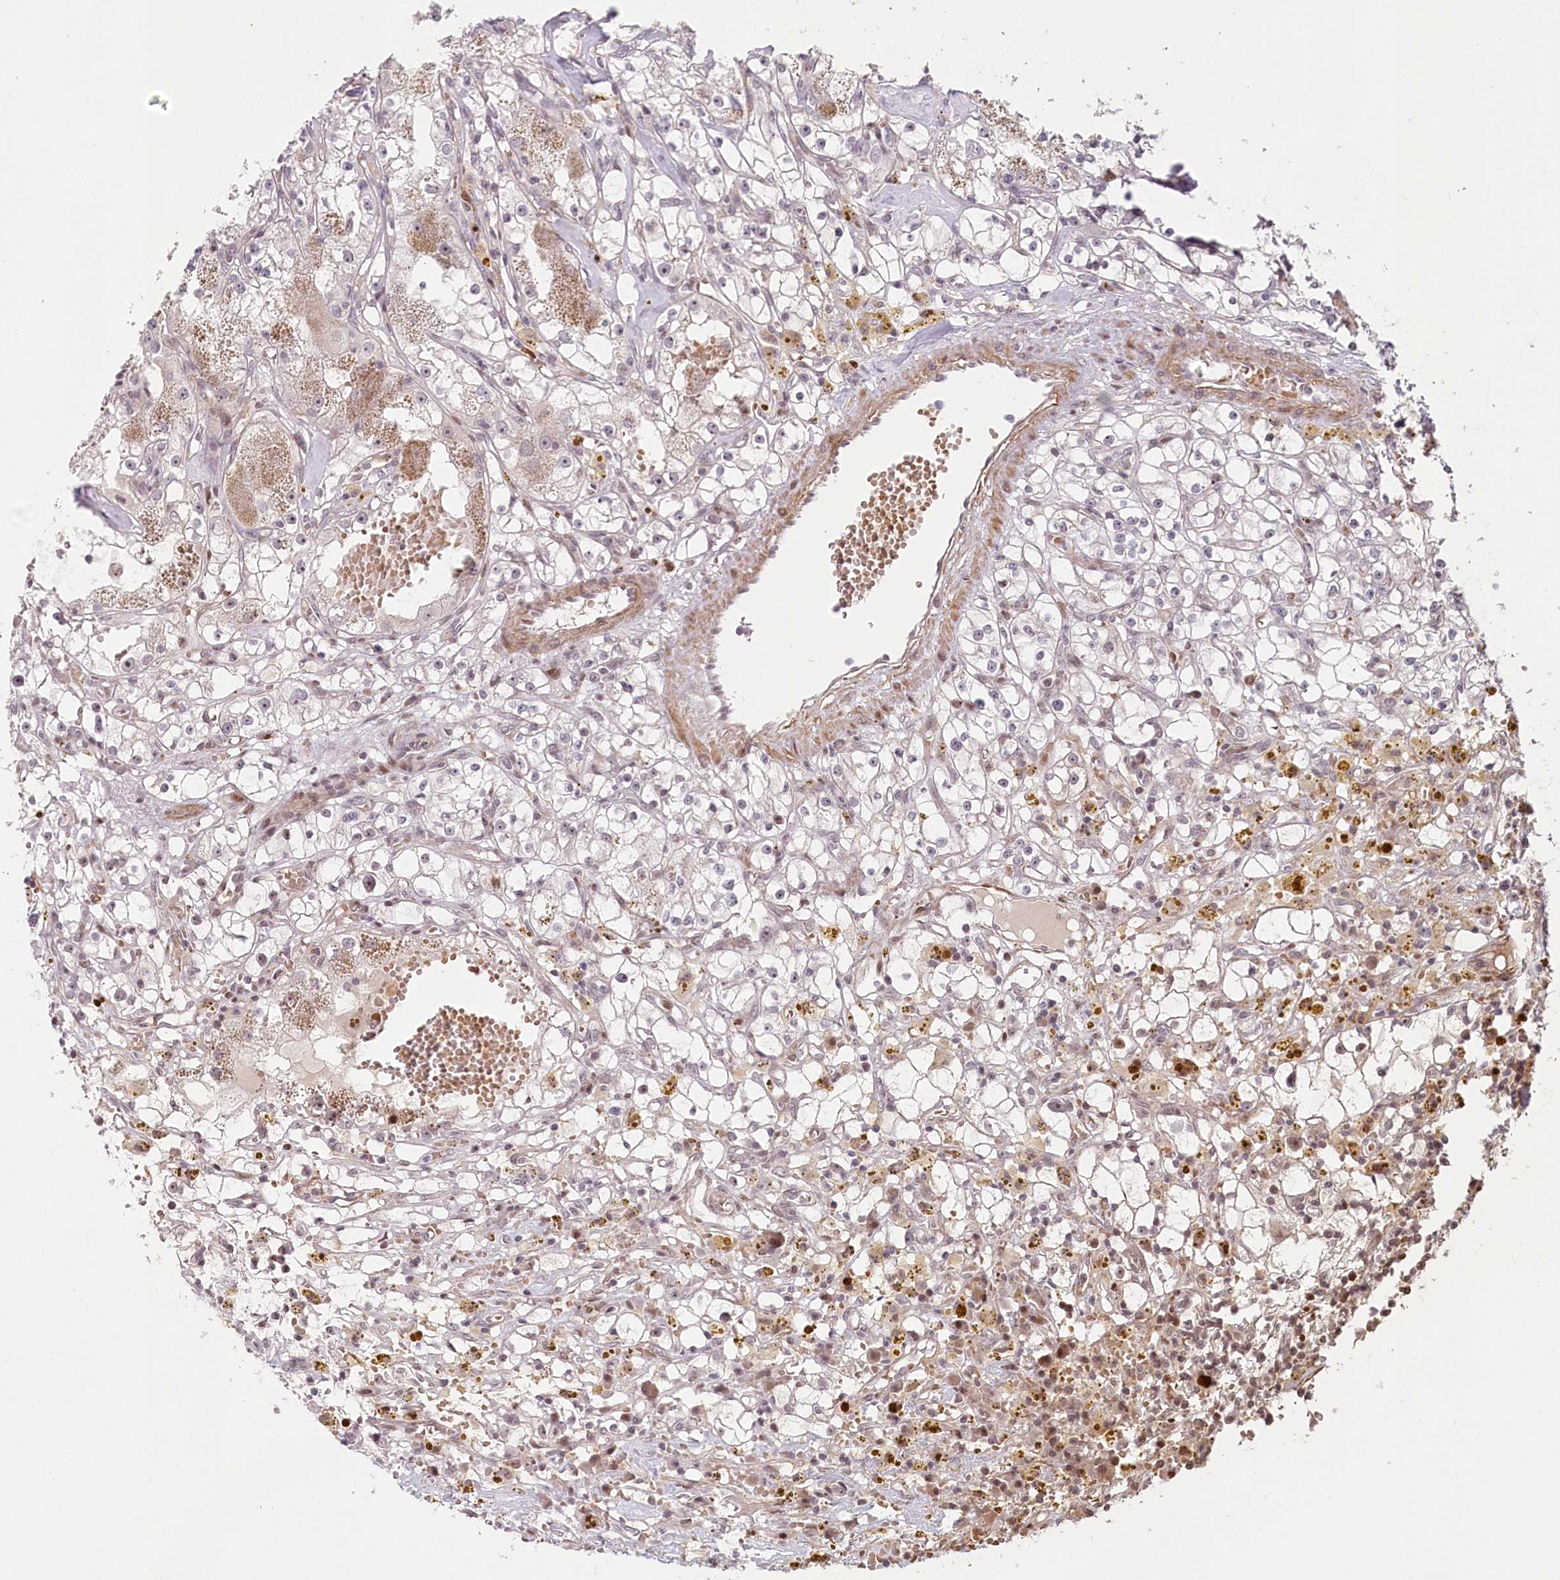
{"staining": {"intensity": "negative", "quantity": "none", "location": "none"}, "tissue": "renal cancer", "cell_type": "Tumor cells", "image_type": "cancer", "snomed": [{"axis": "morphology", "description": "Adenocarcinoma, NOS"}, {"axis": "topography", "description": "Kidney"}], "caption": "This is an immunohistochemistry histopathology image of adenocarcinoma (renal). There is no expression in tumor cells.", "gene": "FAM204A", "patient": {"sex": "male", "age": 56}}